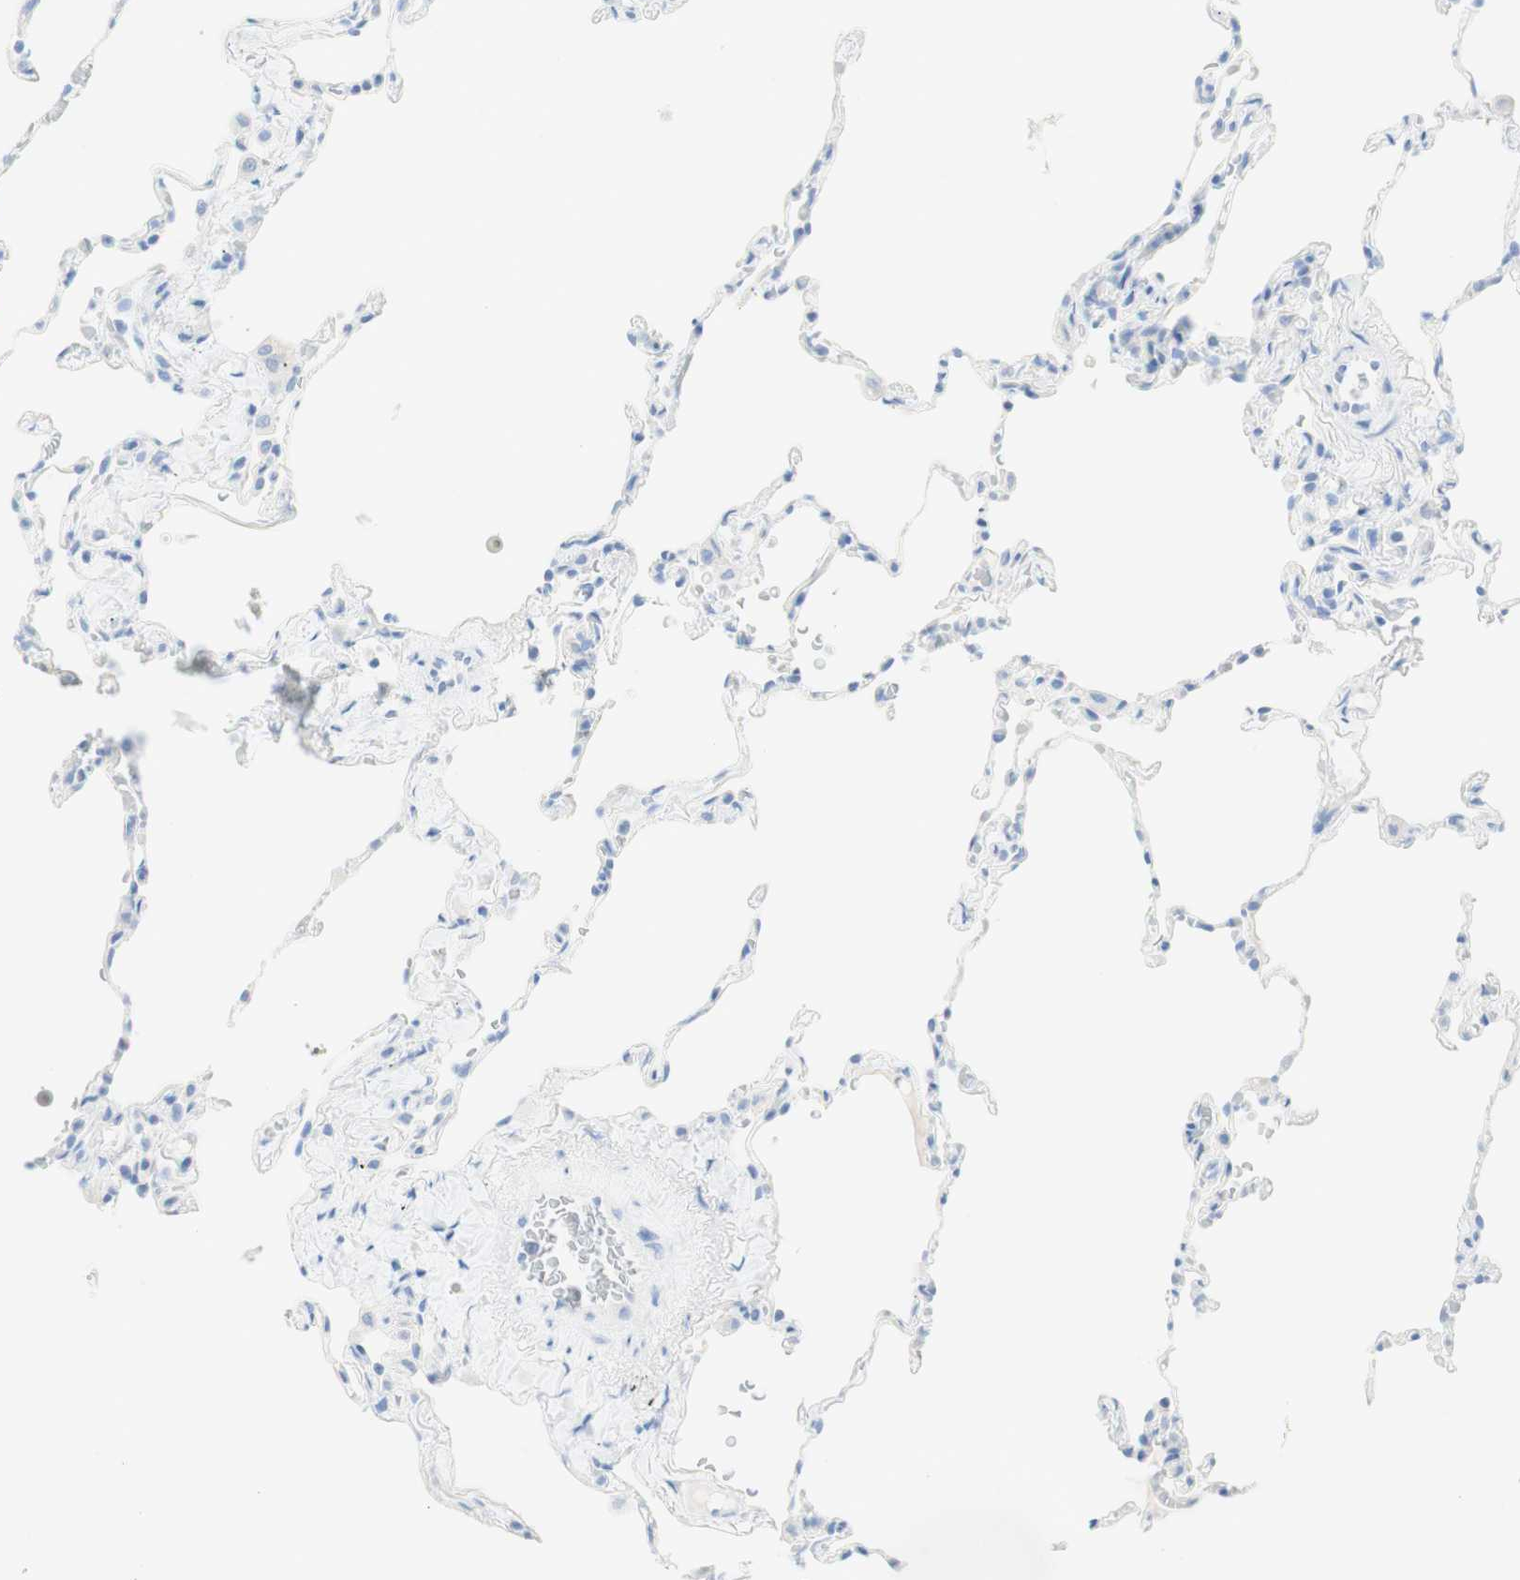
{"staining": {"intensity": "negative", "quantity": "none", "location": "none"}, "tissue": "lung", "cell_type": "Alveolar cells", "image_type": "normal", "snomed": [{"axis": "morphology", "description": "Normal tissue, NOS"}, {"axis": "topography", "description": "Lung"}], "caption": "Immunohistochemical staining of benign human lung demonstrates no significant positivity in alveolar cells.", "gene": "TPO", "patient": {"sex": "male", "age": 59}}